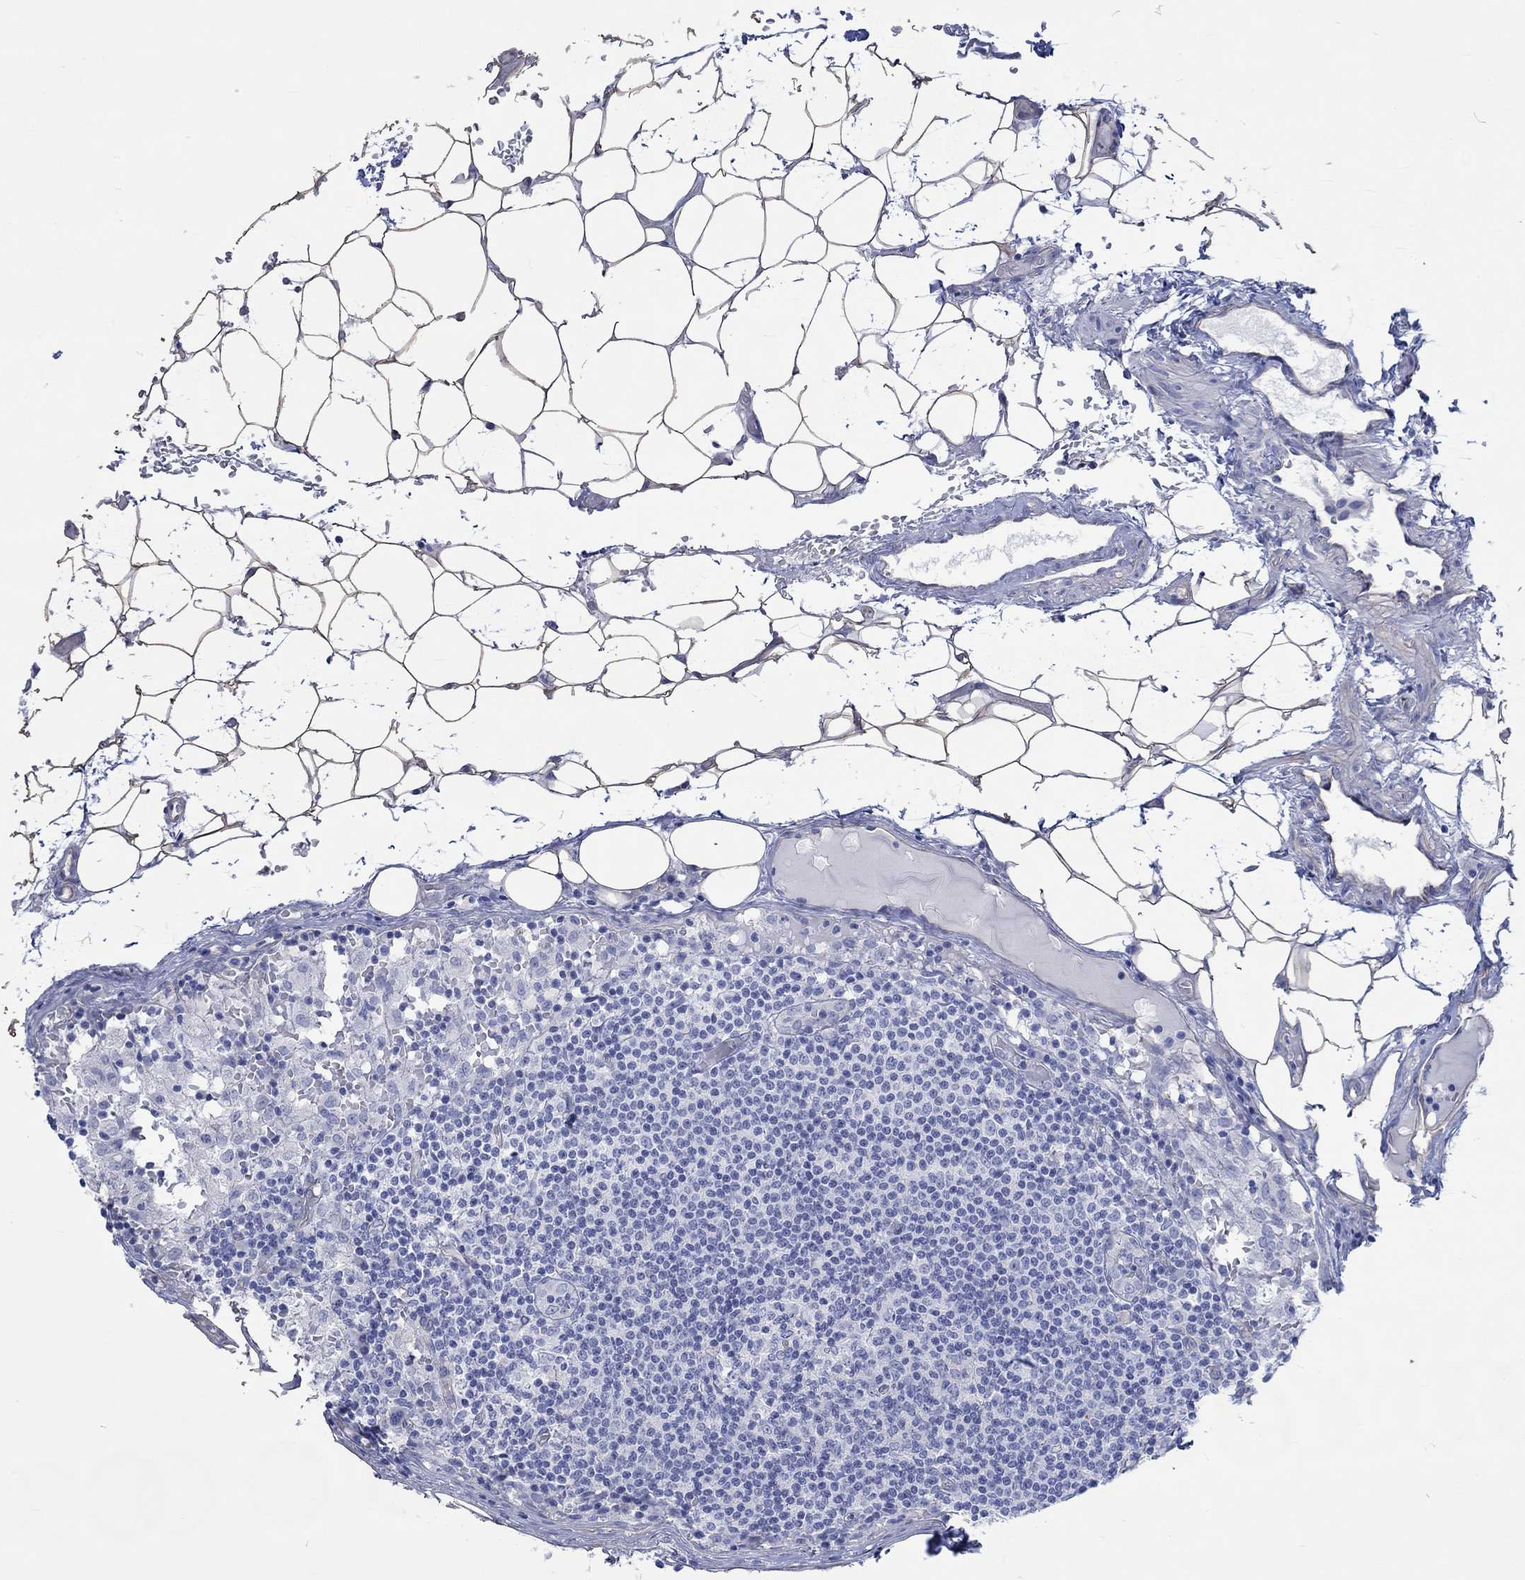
{"staining": {"intensity": "negative", "quantity": "none", "location": "none"}, "tissue": "lymph node", "cell_type": "Germinal center cells", "image_type": "normal", "snomed": [{"axis": "morphology", "description": "Normal tissue, NOS"}, {"axis": "topography", "description": "Lymph node"}], "caption": "A photomicrograph of lymph node stained for a protein exhibits no brown staining in germinal center cells.", "gene": "CPLX1", "patient": {"sex": "male", "age": 62}}